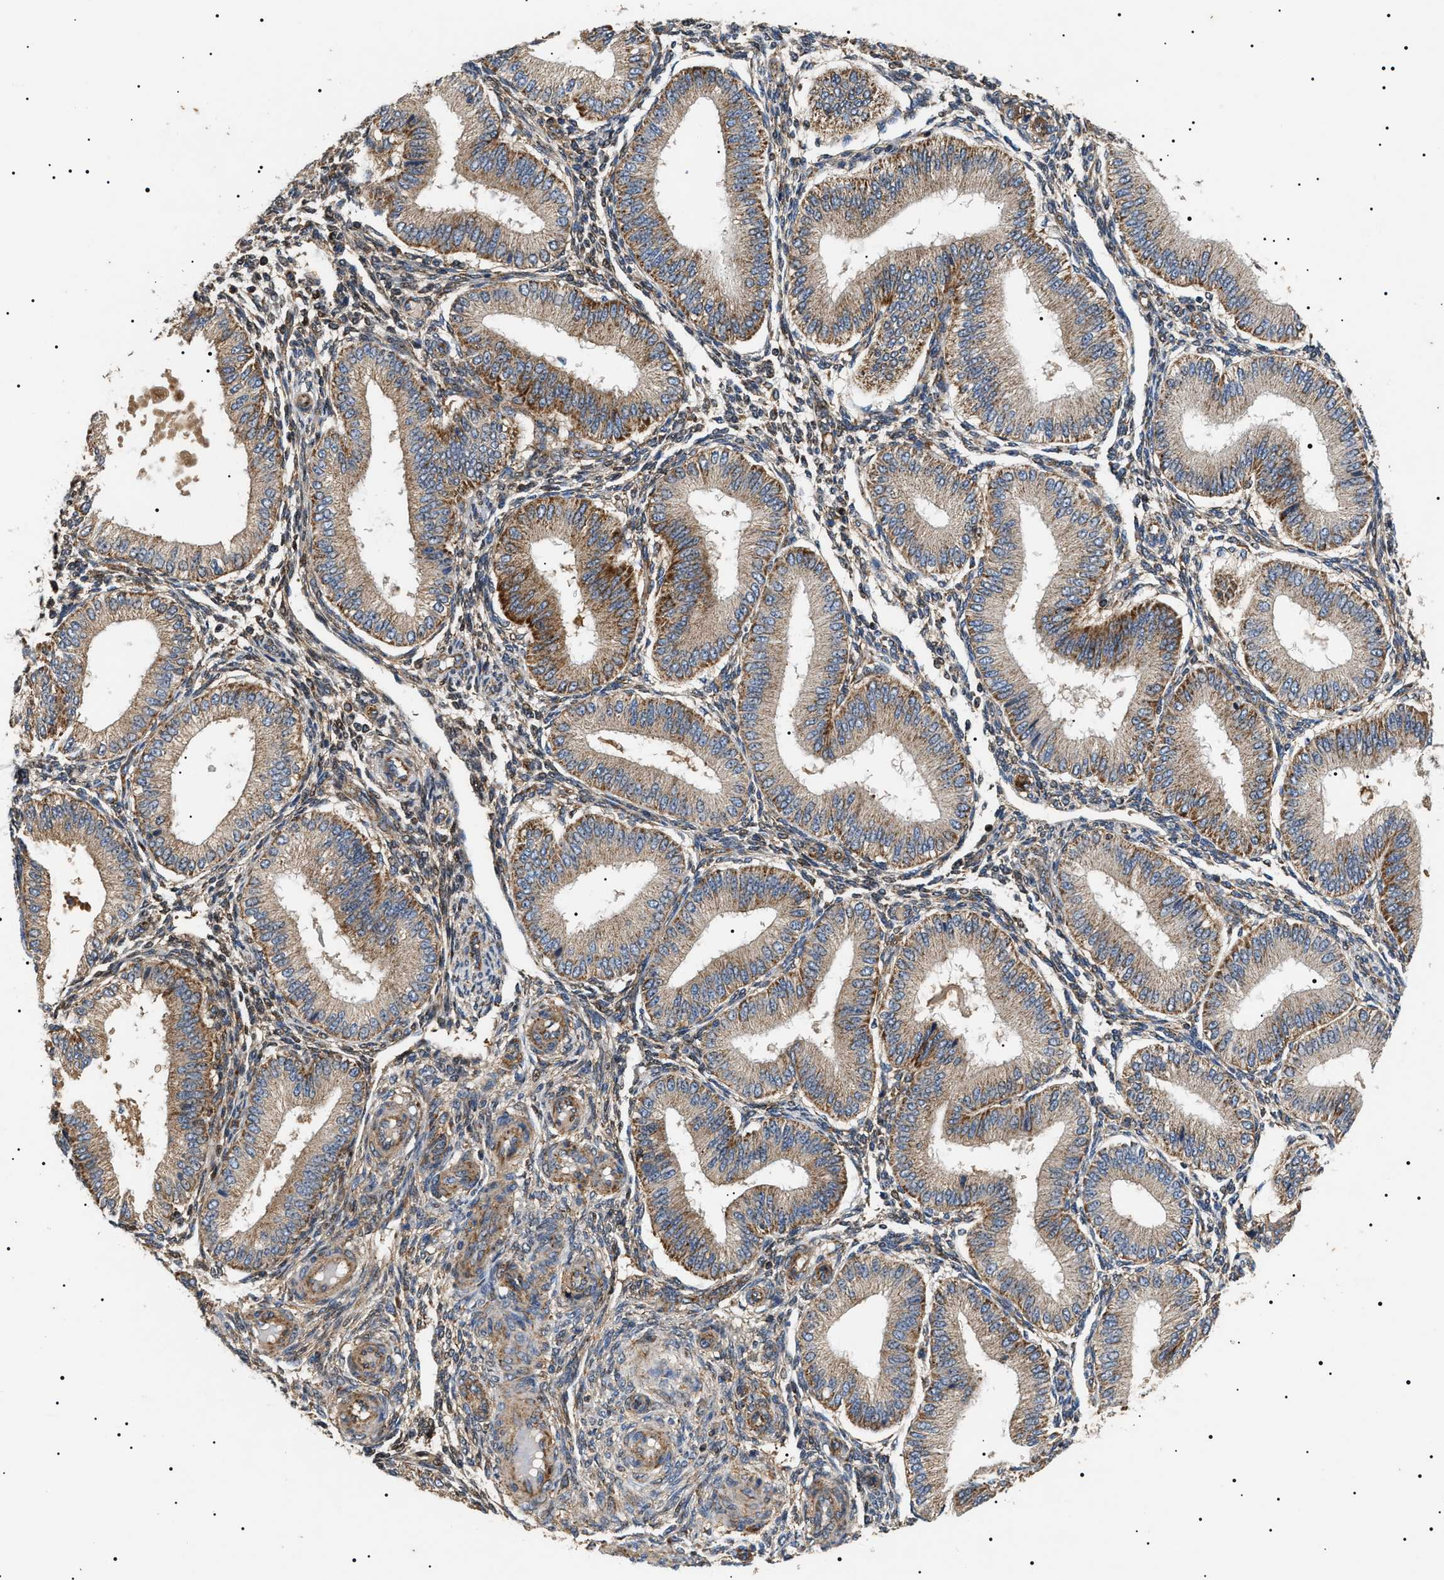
{"staining": {"intensity": "weak", "quantity": ">75%", "location": "cytoplasmic/membranous"}, "tissue": "endometrium", "cell_type": "Cells in endometrial stroma", "image_type": "normal", "snomed": [{"axis": "morphology", "description": "Normal tissue, NOS"}, {"axis": "topography", "description": "Endometrium"}], "caption": "DAB immunohistochemical staining of unremarkable endometrium displays weak cytoplasmic/membranous protein positivity in approximately >75% of cells in endometrial stroma.", "gene": "OXSM", "patient": {"sex": "female", "age": 39}}